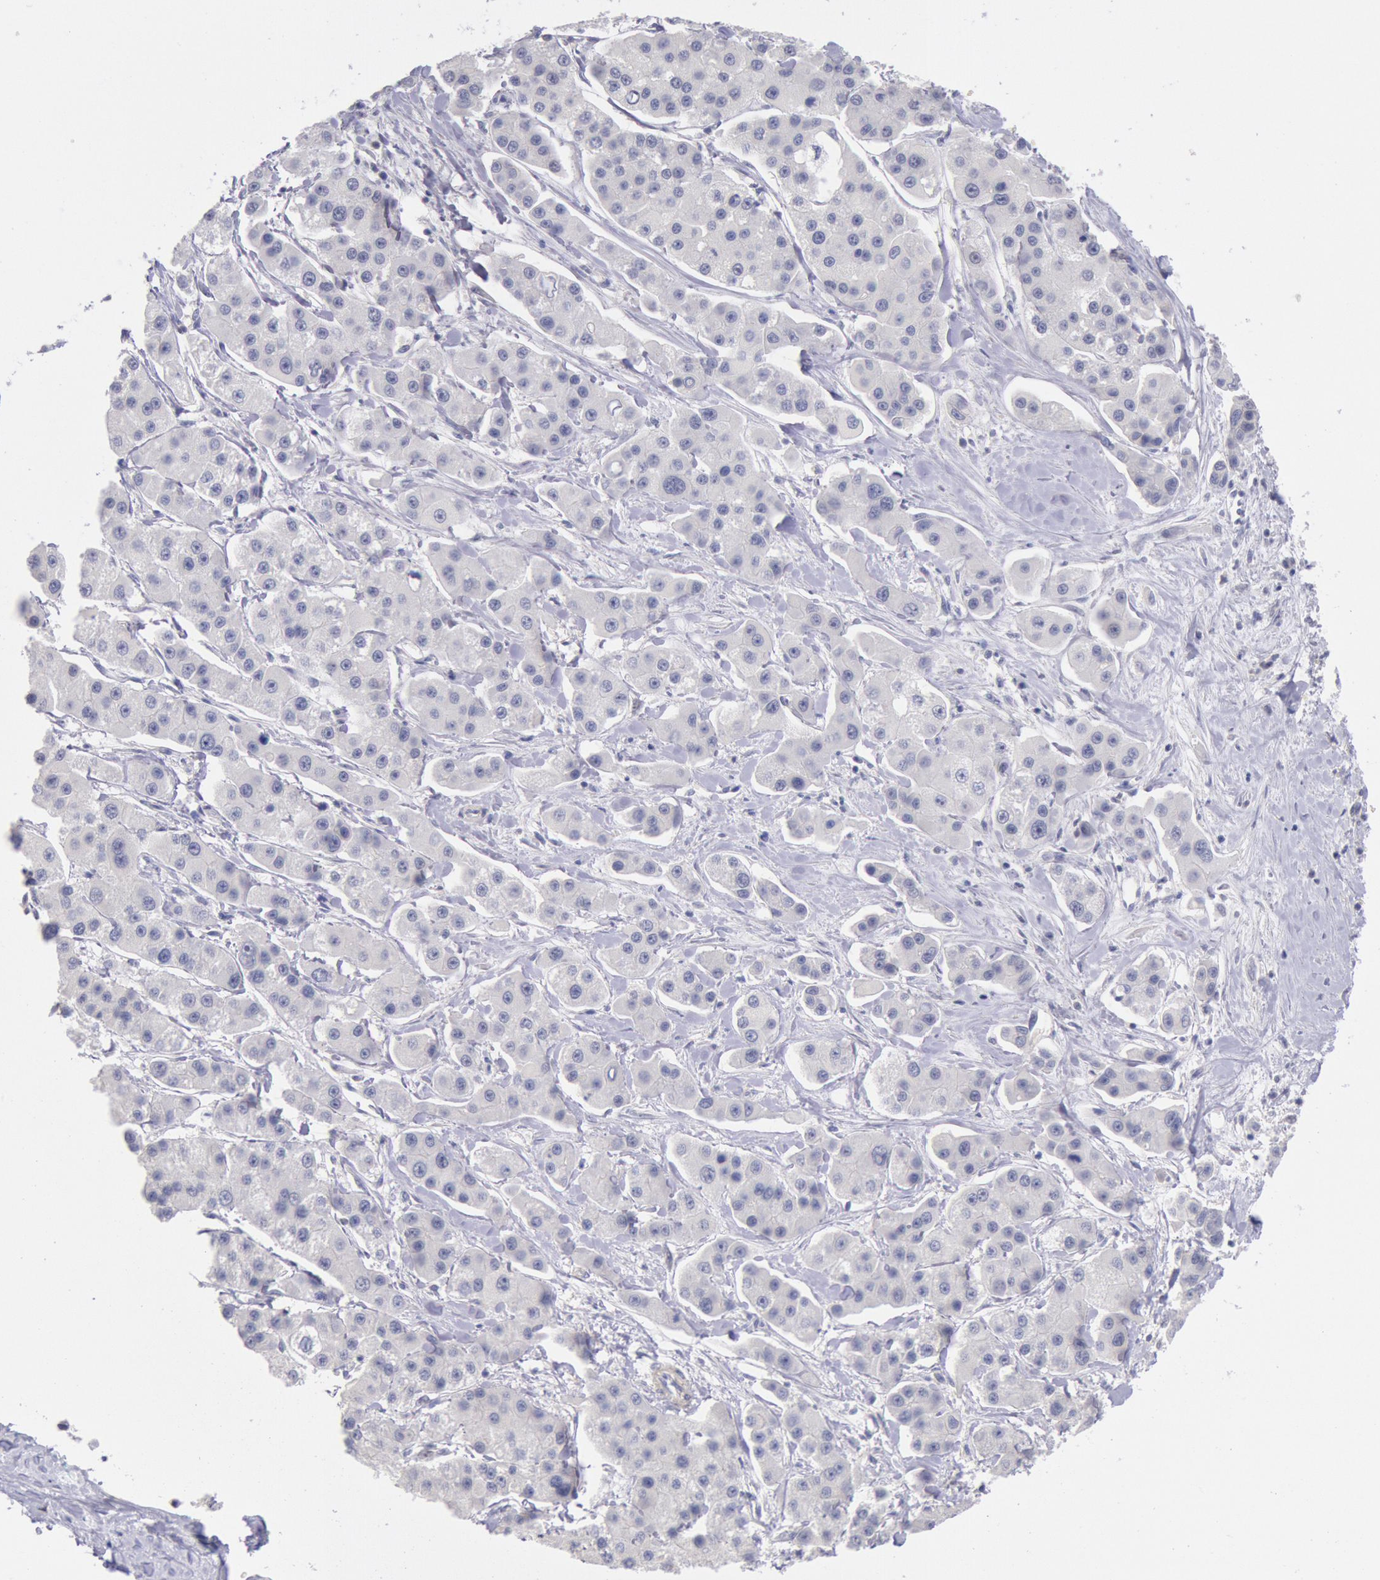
{"staining": {"intensity": "negative", "quantity": "none", "location": "none"}, "tissue": "liver cancer", "cell_type": "Tumor cells", "image_type": "cancer", "snomed": [{"axis": "morphology", "description": "Carcinoma, Hepatocellular, NOS"}, {"axis": "topography", "description": "Liver"}], "caption": "An image of liver hepatocellular carcinoma stained for a protein reveals no brown staining in tumor cells.", "gene": "MYH7", "patient": {"sex": "female", "age": 85}}